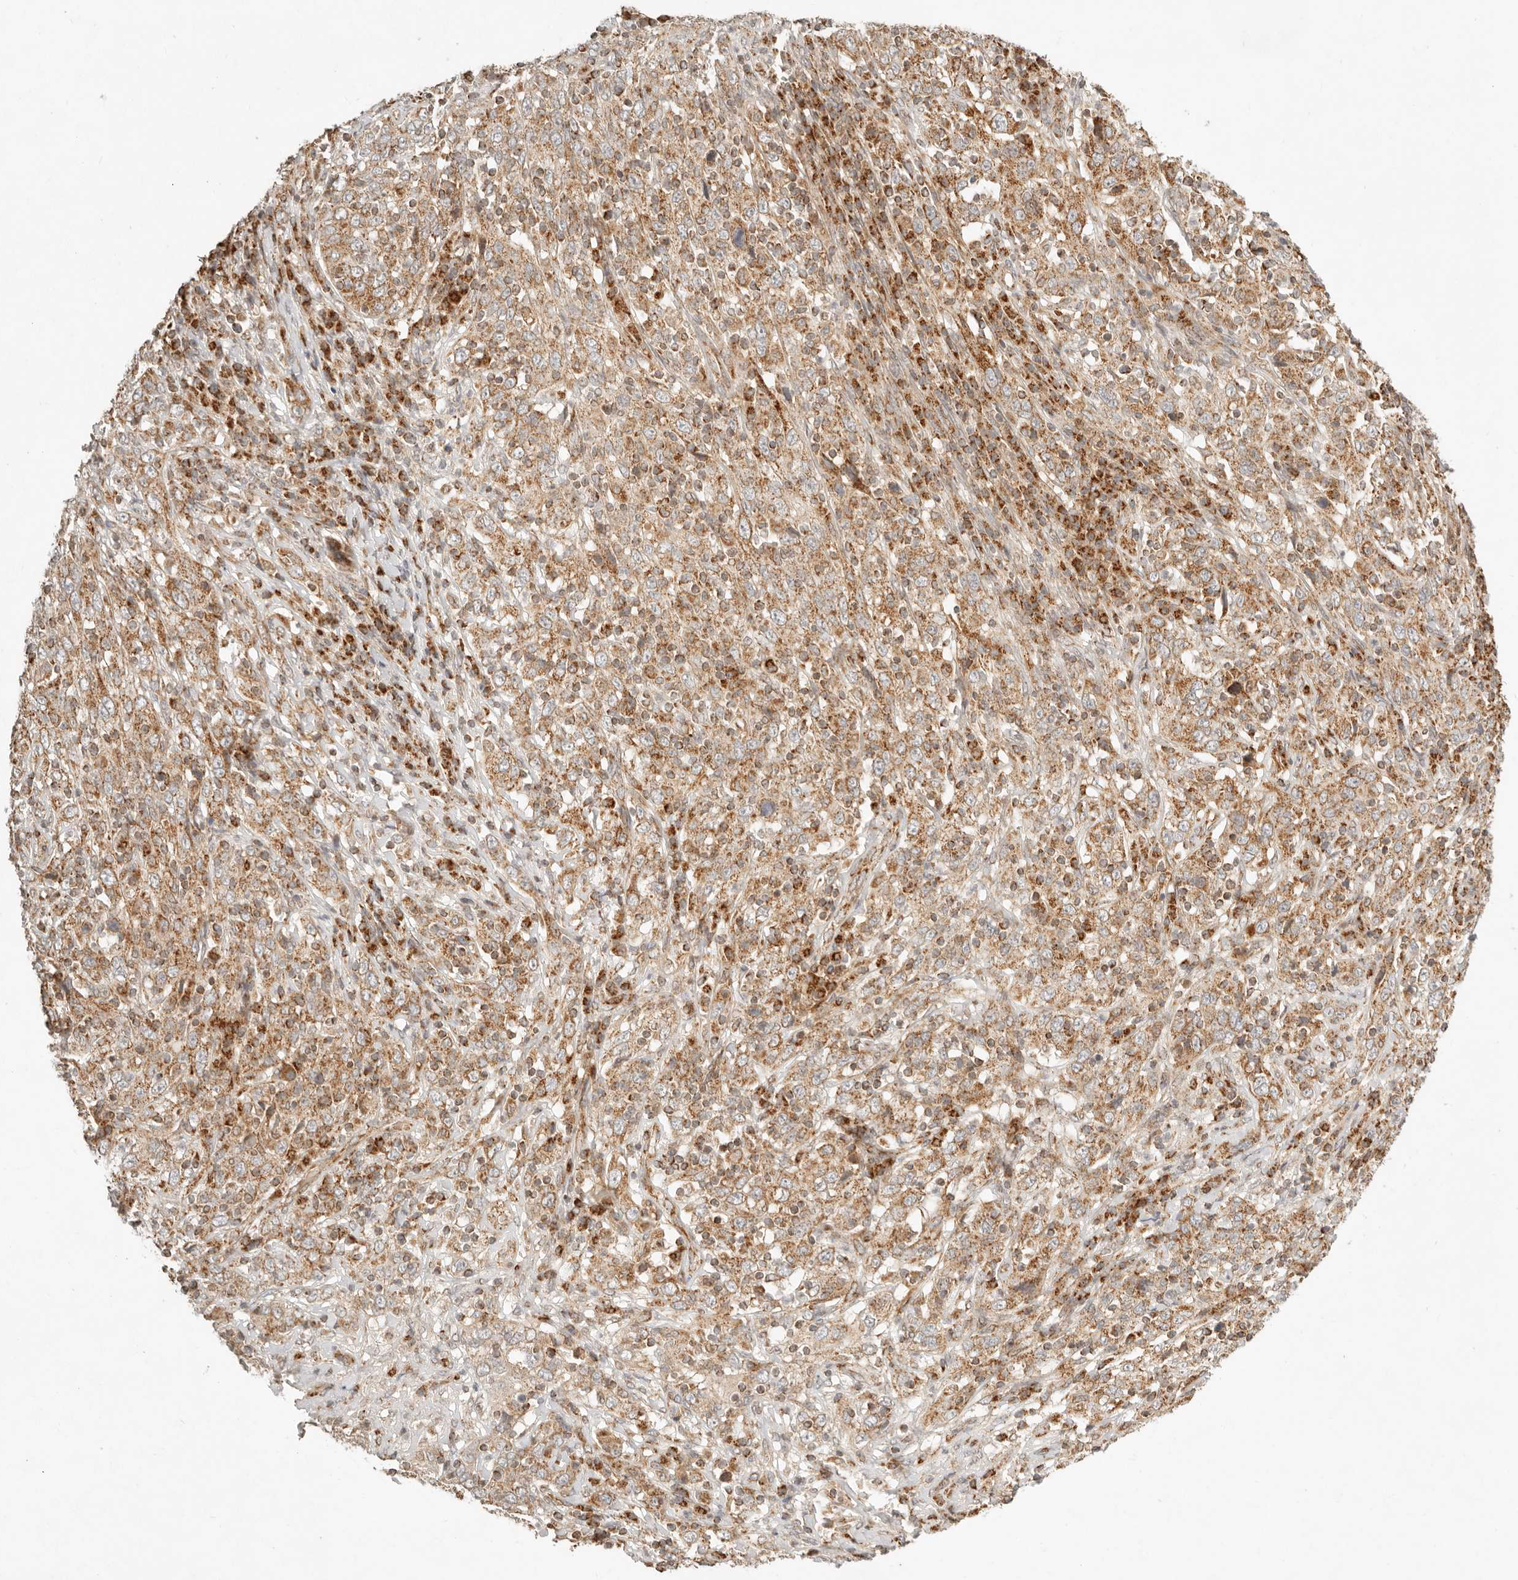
{"staining": {"intensity": "moderate", "quantity": ">75%", "location": "cytoplasmic/membranous"}, "tissue": "cervical cancer", "cell_type": "Tumor cells", "image_type": "cancer", "snomed": [{"axis": "morphology", "description": "Squamous cell carcinoma, NOS"}, {"axis": "topography", "description": "Cervix"}], "caption": "DAB (3,3'-diaminobenzidine) immunohistochemical staining of human cervical cancer shows moderate cytoplasmic/membranous protein positivity in approximately >75% of tumor cells.", "gene": "MRPL55", "patient": {"sex": "female", "age": 46}}